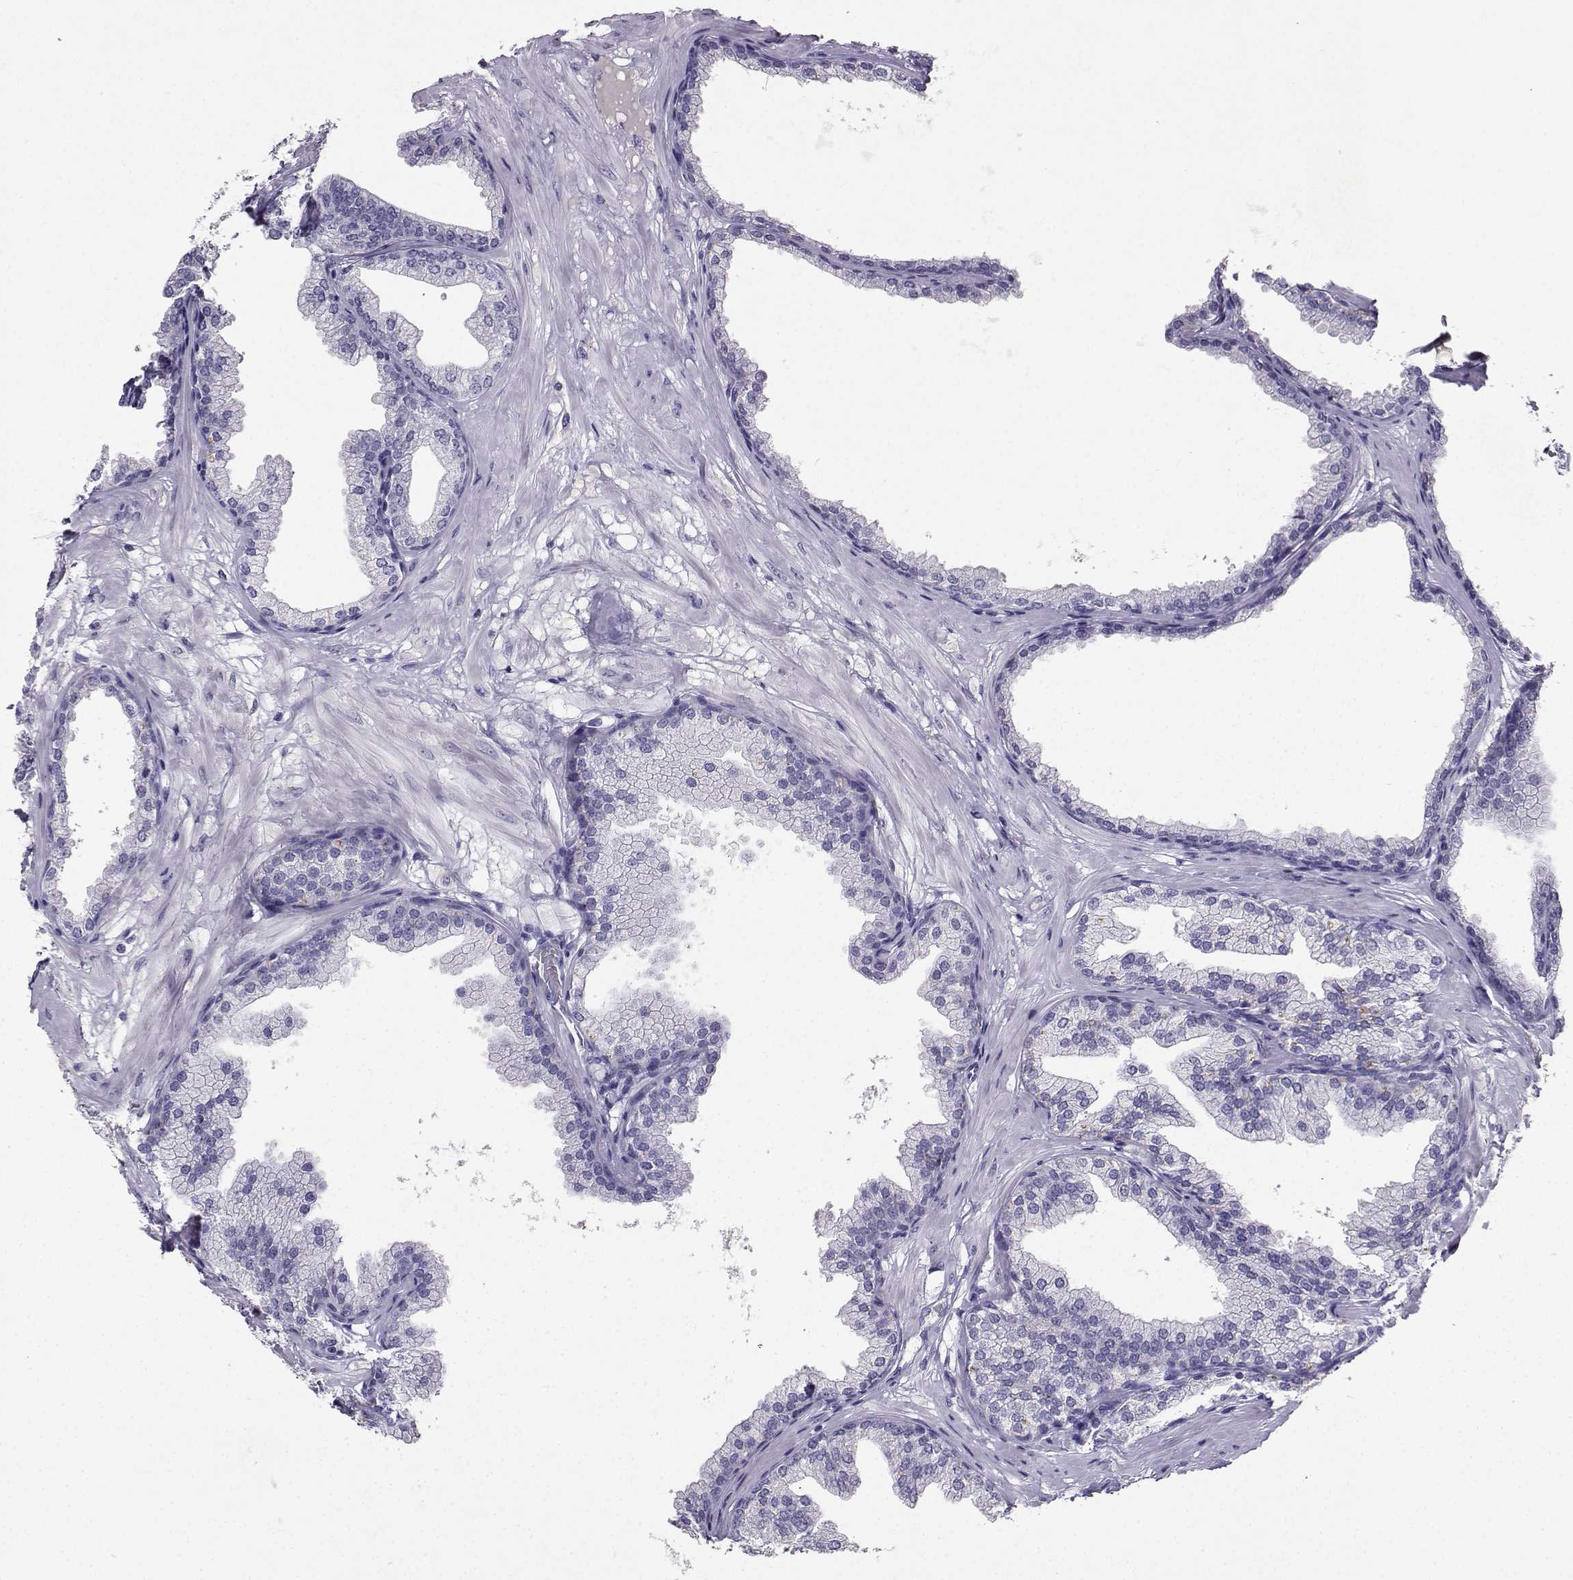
{"staining": {"intensity": "negative", "quantity": "none", "location": "none"}, "tissue": "prostate", "cell_type": "Glandular cells", "image_type": "normal", "snomed": [{"axis": "morphology", "description": "Normal tissue, NOS"}, {"axis": "topography", "description": "Prostate"}], "caption": "A high-resolution photomicrograph shows IHC staining of normal prostate, which reveals no significant expression in glandular cells.", "gene": "GRIK4", "patient": {"sex": "male", "age": 37}}